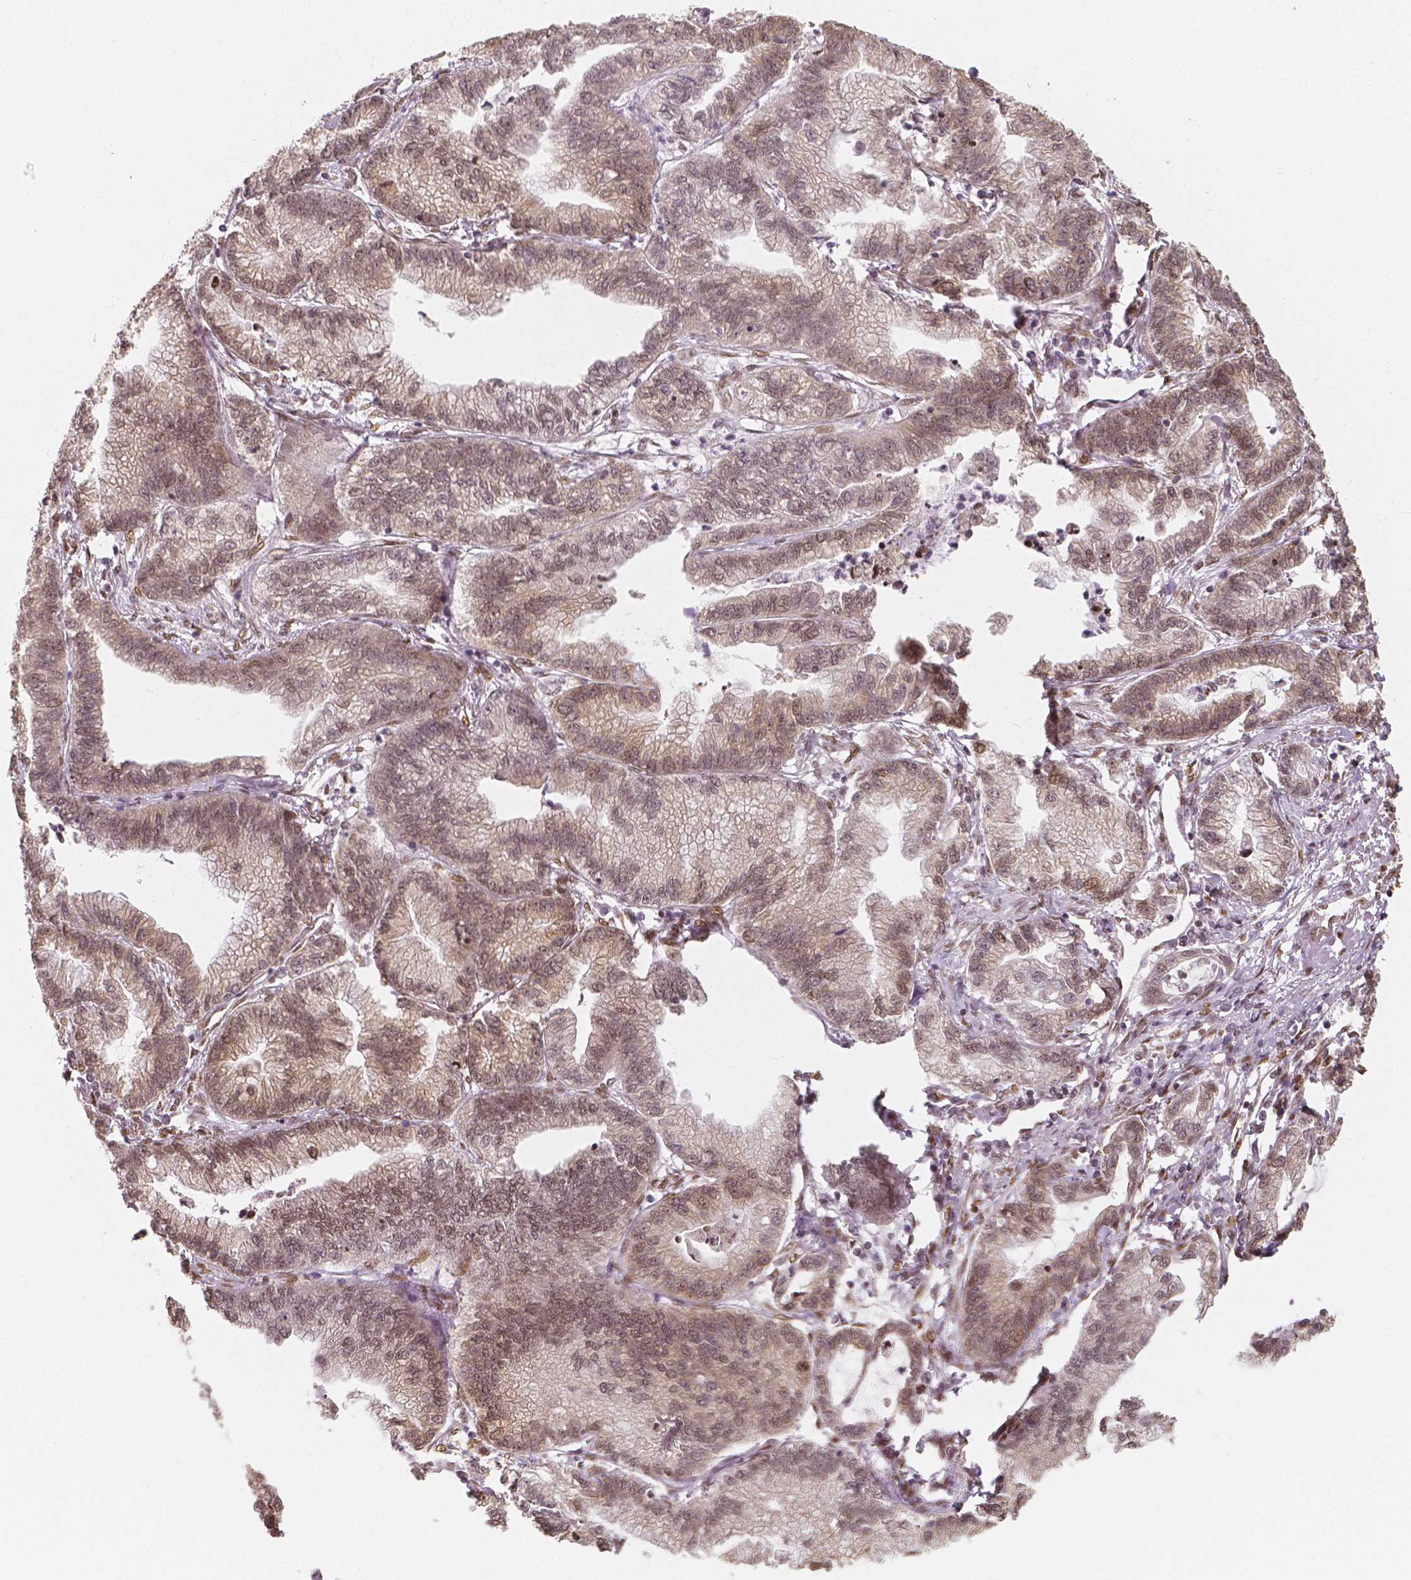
{"staining": {"intensity": "weak", "quantity": ">75%", "location": "nuclear"}, "tissue": "stomach cancer", "cell_type": "Tumor cells", "image_type": "cancer", "snomed": [{"axis": "morphology", "description": "Adenocarcinoma, NOS"}, {"axis": "topography", "description": "Stomach"}], "caption": "Adenocarcinoma (stomach) was stained to show a protein in brown. There is low levels of weak nuclear positivity in about >75% of tumor cells.", "gene": "NUCKS1", "patient": {"sex": "male", "age": 83}}